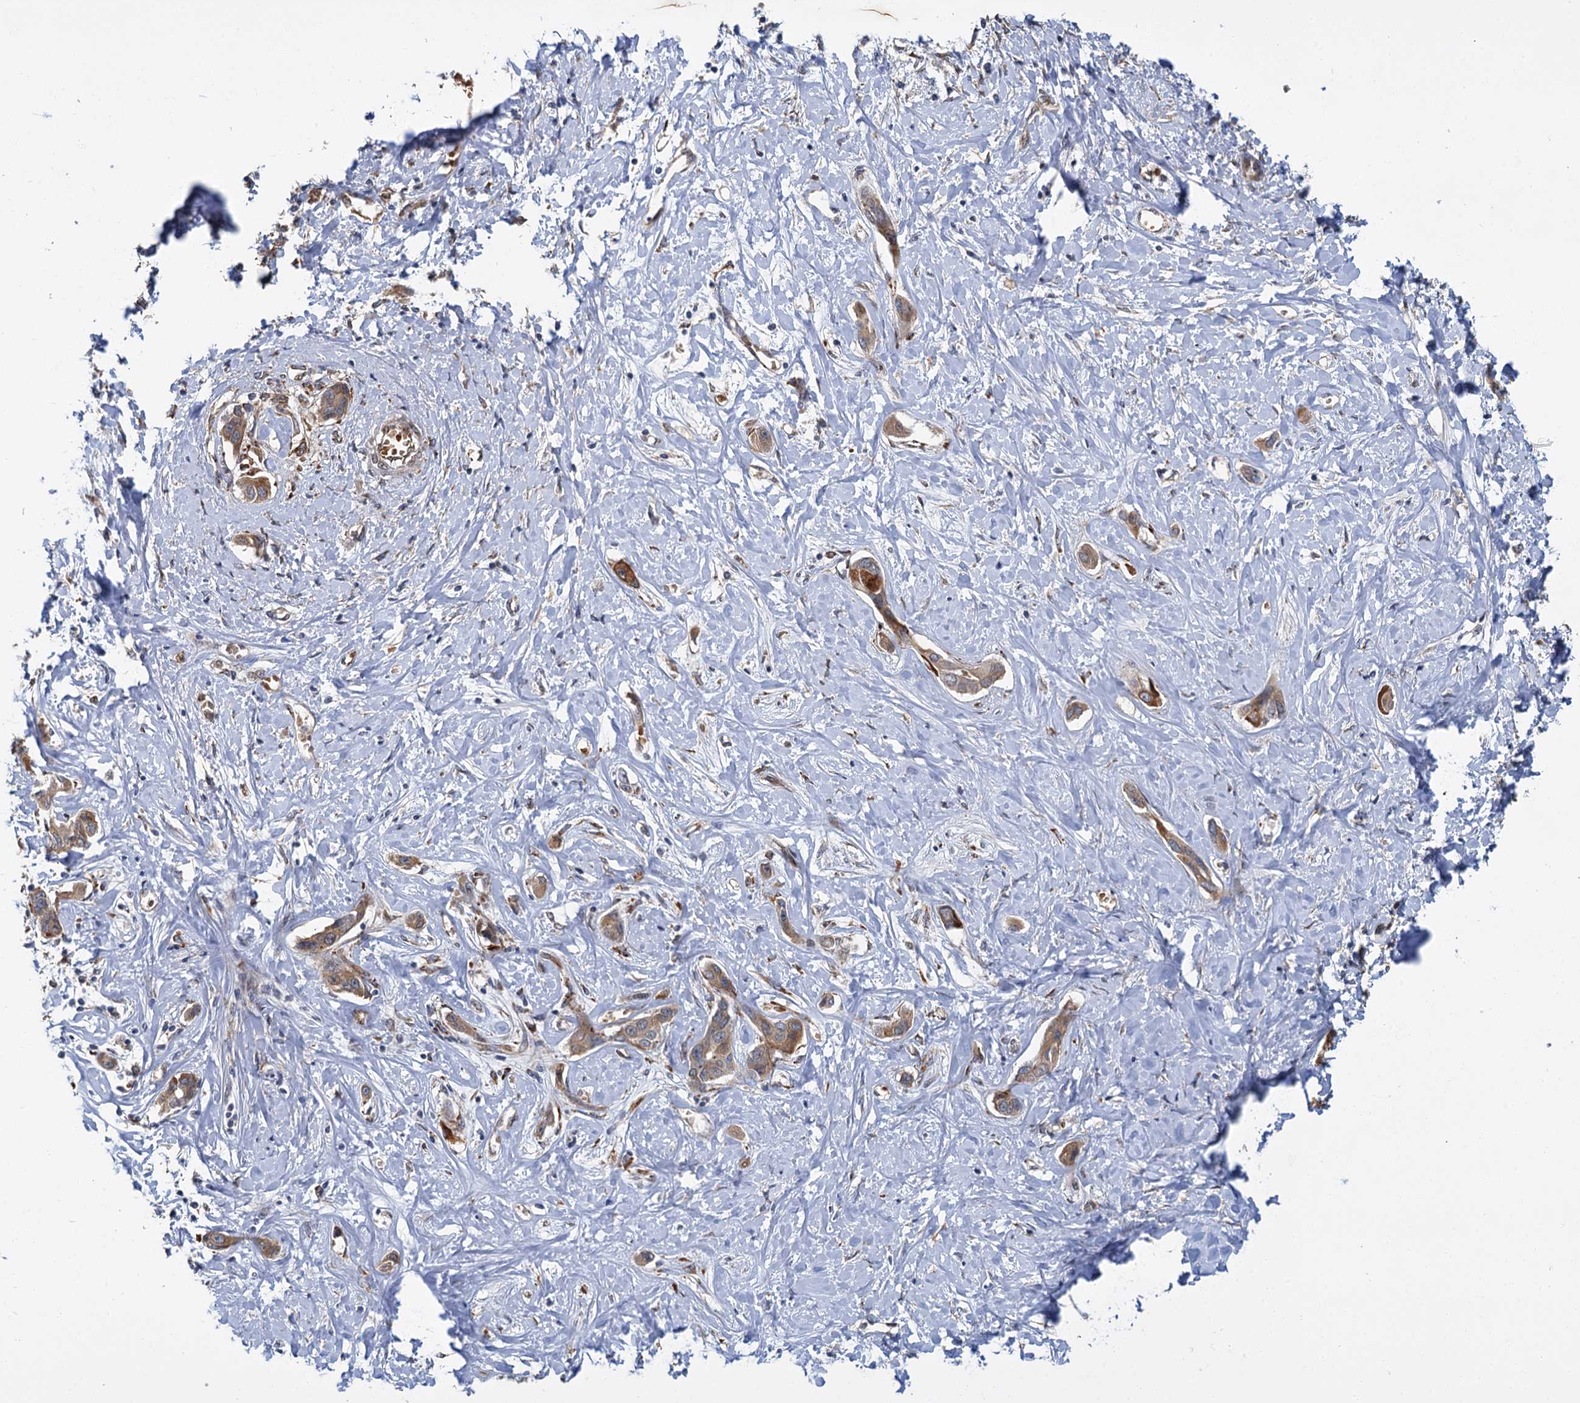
{"staining": {"intensity": "moderate", "quantity": "25%-75%", "location": "cytoplasmic/membranous"}, "tissue": "liver cancer", "cell_type": "Tumor cells", "image_type": "cancer", "snomed": [{"axis": "morphology", "description": "Cholangiocarcinoma"}, {"axis": "topography", "description": "Liver"}], "caption": "Liver cancer (cholangiocarcinoma) stained with a brown dye reveals moderate cytoplasmic/membranous positive staining in about 25%-75% of tumor cells.", "gene": "APBA2", "patient": {"sex": "male", "age": 59}}